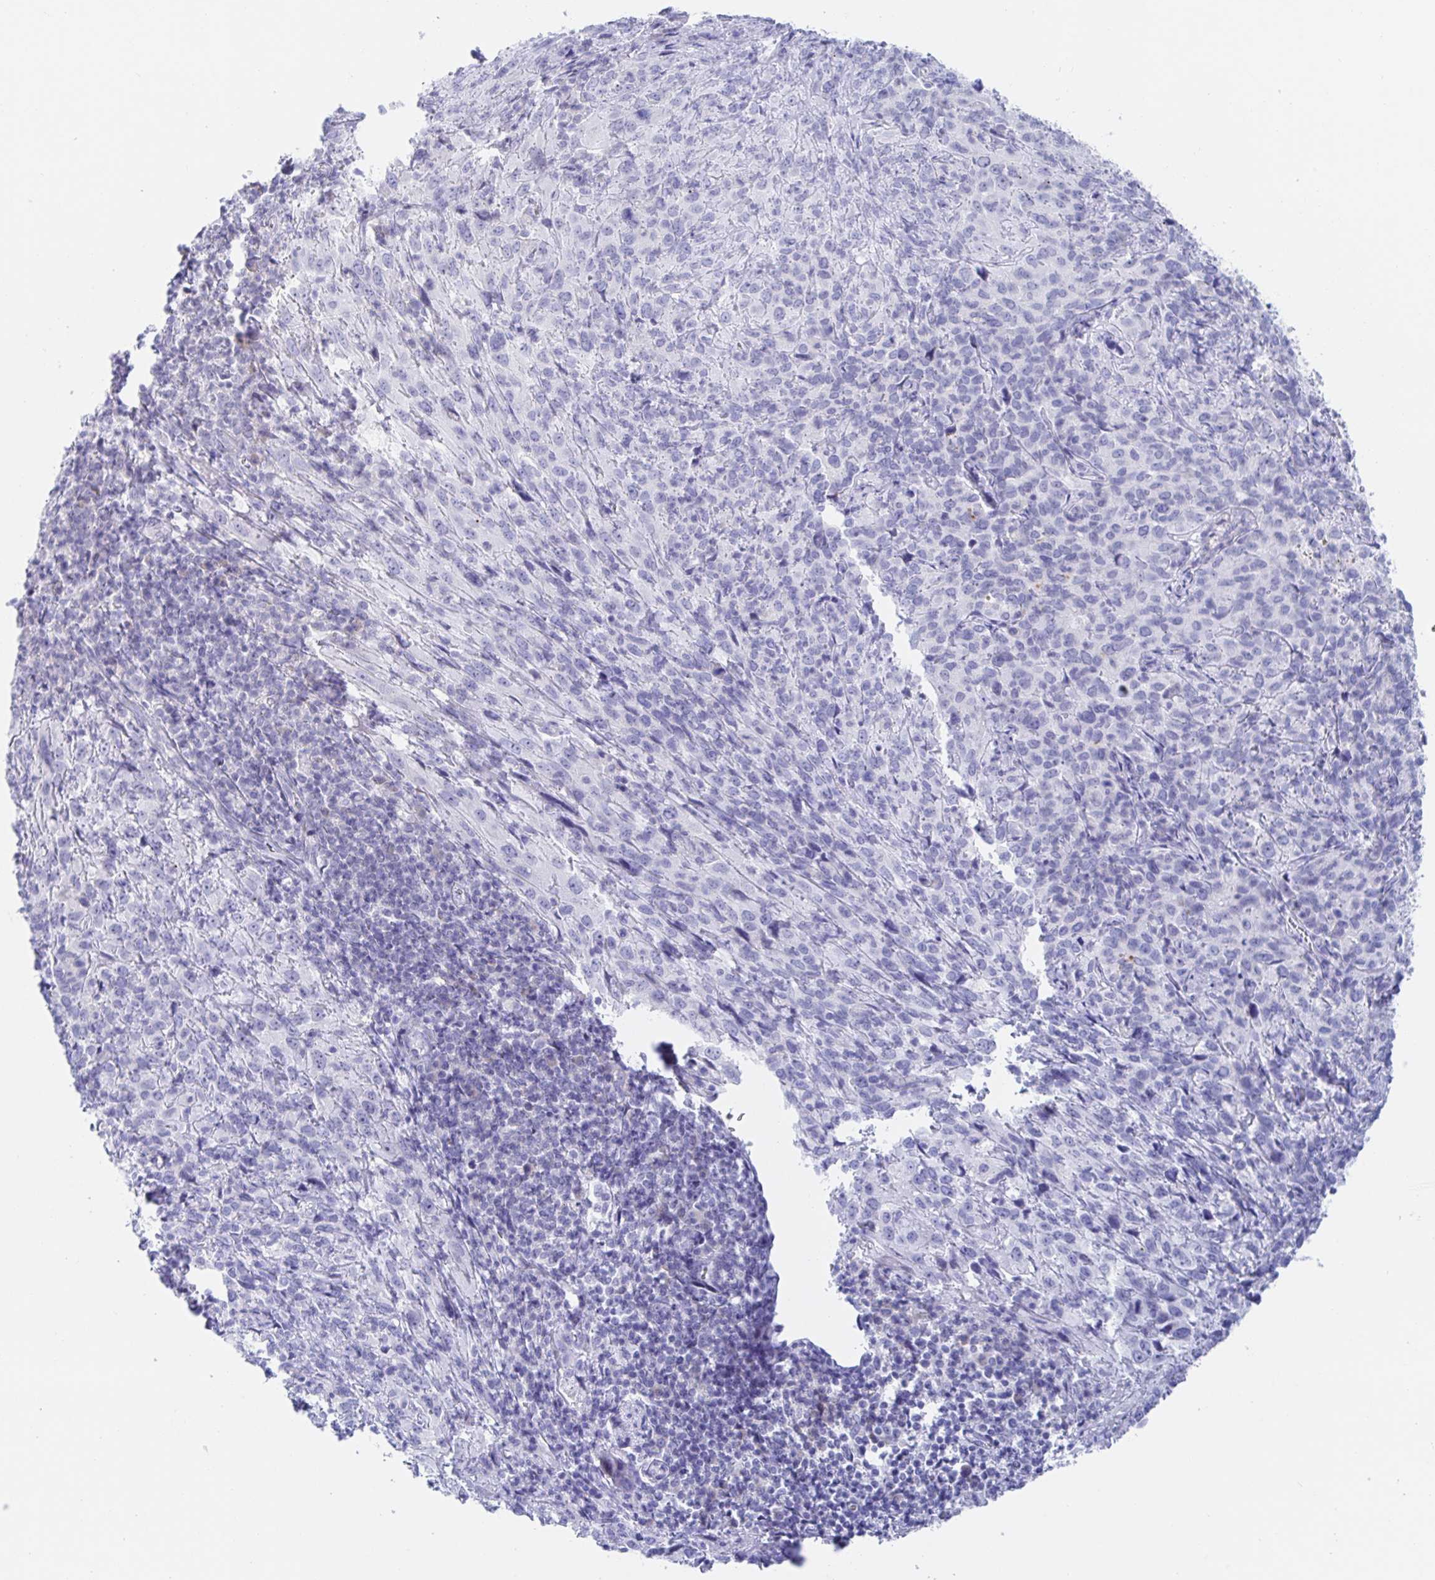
{"staining": {"intensity": "negative", "quantity": "none", "location": "none"}, "tissue": "cervical cancer", "cell_type": "Tumor cells", "image_type": "cancer", "snomed": [{"axis": "morphology", "description": "Squamous cell carcinoma, NOS"}, {"axis": "topography", "description": "Cervix"}], "caption": "The immunohistochemistry (IHC) histopathology image has no significant expression in tumor cells of cervical cancer tissue.", "gene": "SIAH3", "patient": {"sex": "female", "age": 51}}